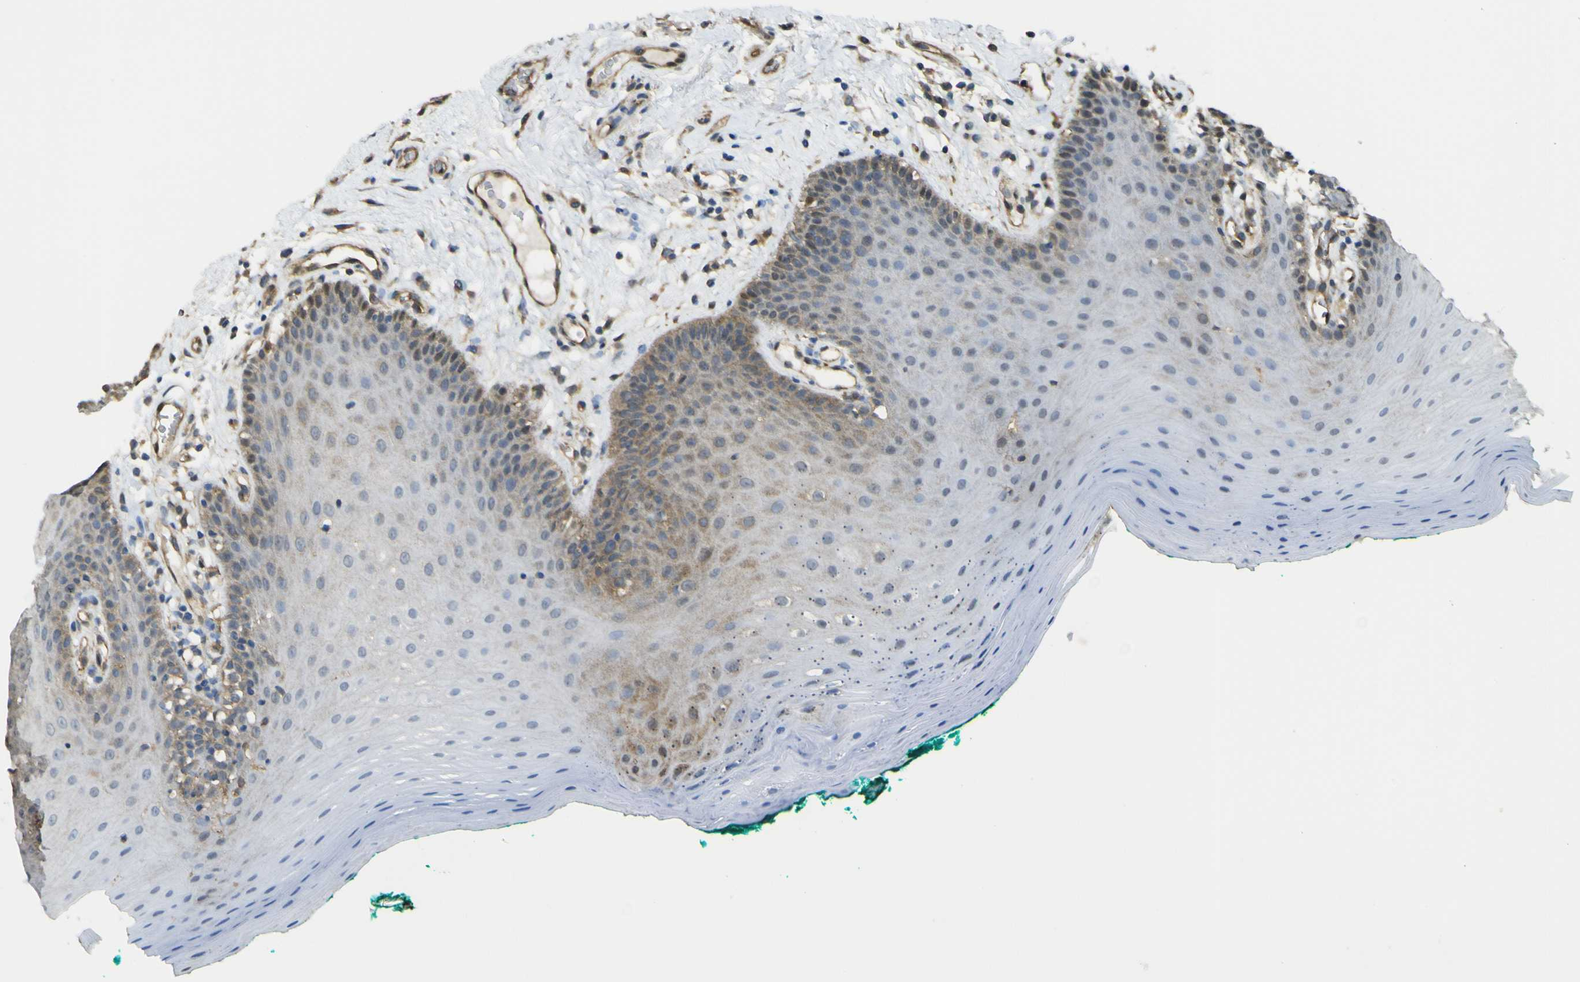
{"staining": {"intensity": "moderate", "quantity": "<25%", "location": "cytoplasmic/membranous"}, "tissue": "oral mucosa", "cell_type": "Squamous epithelial cells", "image_type": "normal", "snomed": [{"axis": "morphology", "description": "Normal tissue, NOS"}, {"axis": "topography", "description": "Skeletal muscle"}, {"axis": "topography", "description": "Oral tissue"}], "caption": "Protein analysis of unremarkable oral mucosa exhibits moderate cytoplasmic/membranous staining in approximately <25% of squamous epithelial cells.", "gene": "YWHAG", "patient": {"sex": "male", "age": 58}}